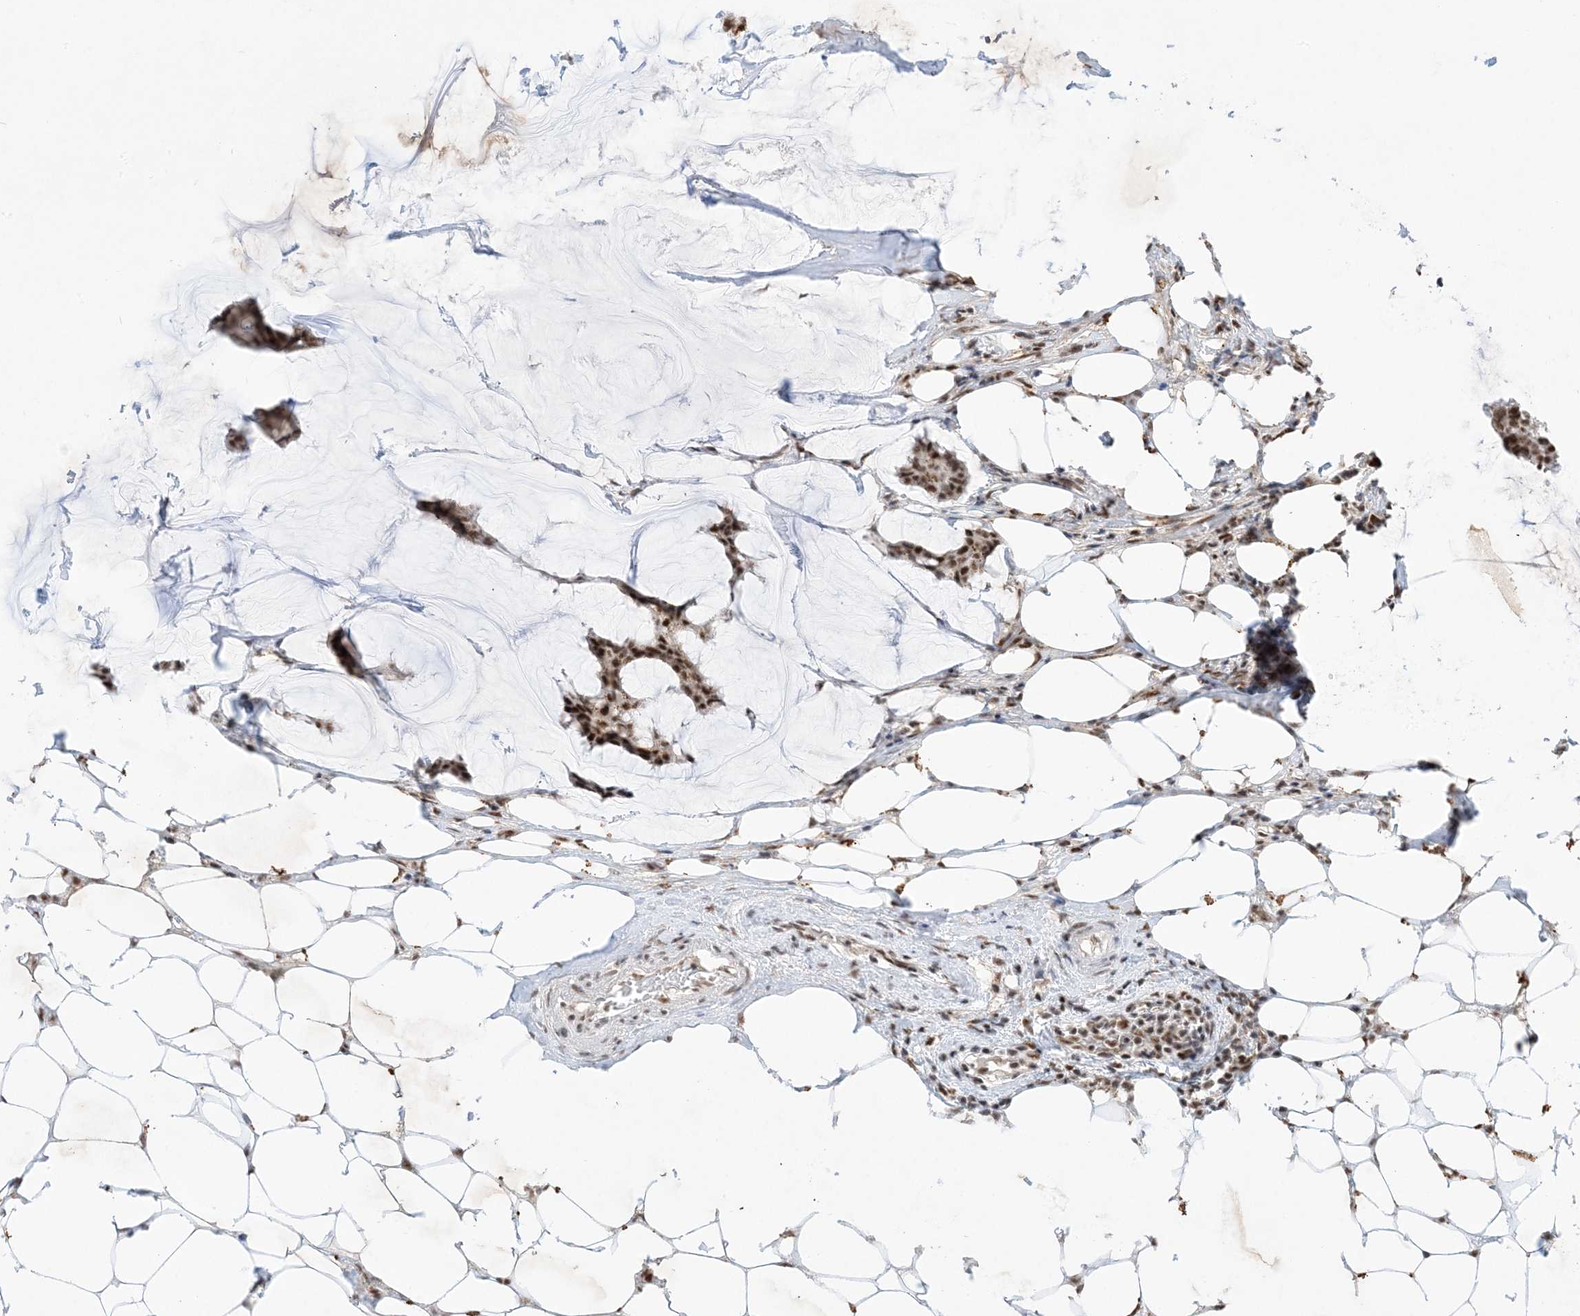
{"staining": {"intensity": "strong", "quantity": ">75%", "location": "nuclear"}, "tissue": "breast cancer", "cell_type": "Tumor cells", "image_type": "cancer", "snomed": [{"axis": "morphology", "description": "Duct carcinoma"}, {"axis": "topography", "description": "Breast"}], "caption": "An image of human breast infiltrating ductal carcinoma stained for a protein shows strong nuclear brown staining in tumor cells.", "gene": "SF3A3", "patient": {"sex": "female", "age": 93}}